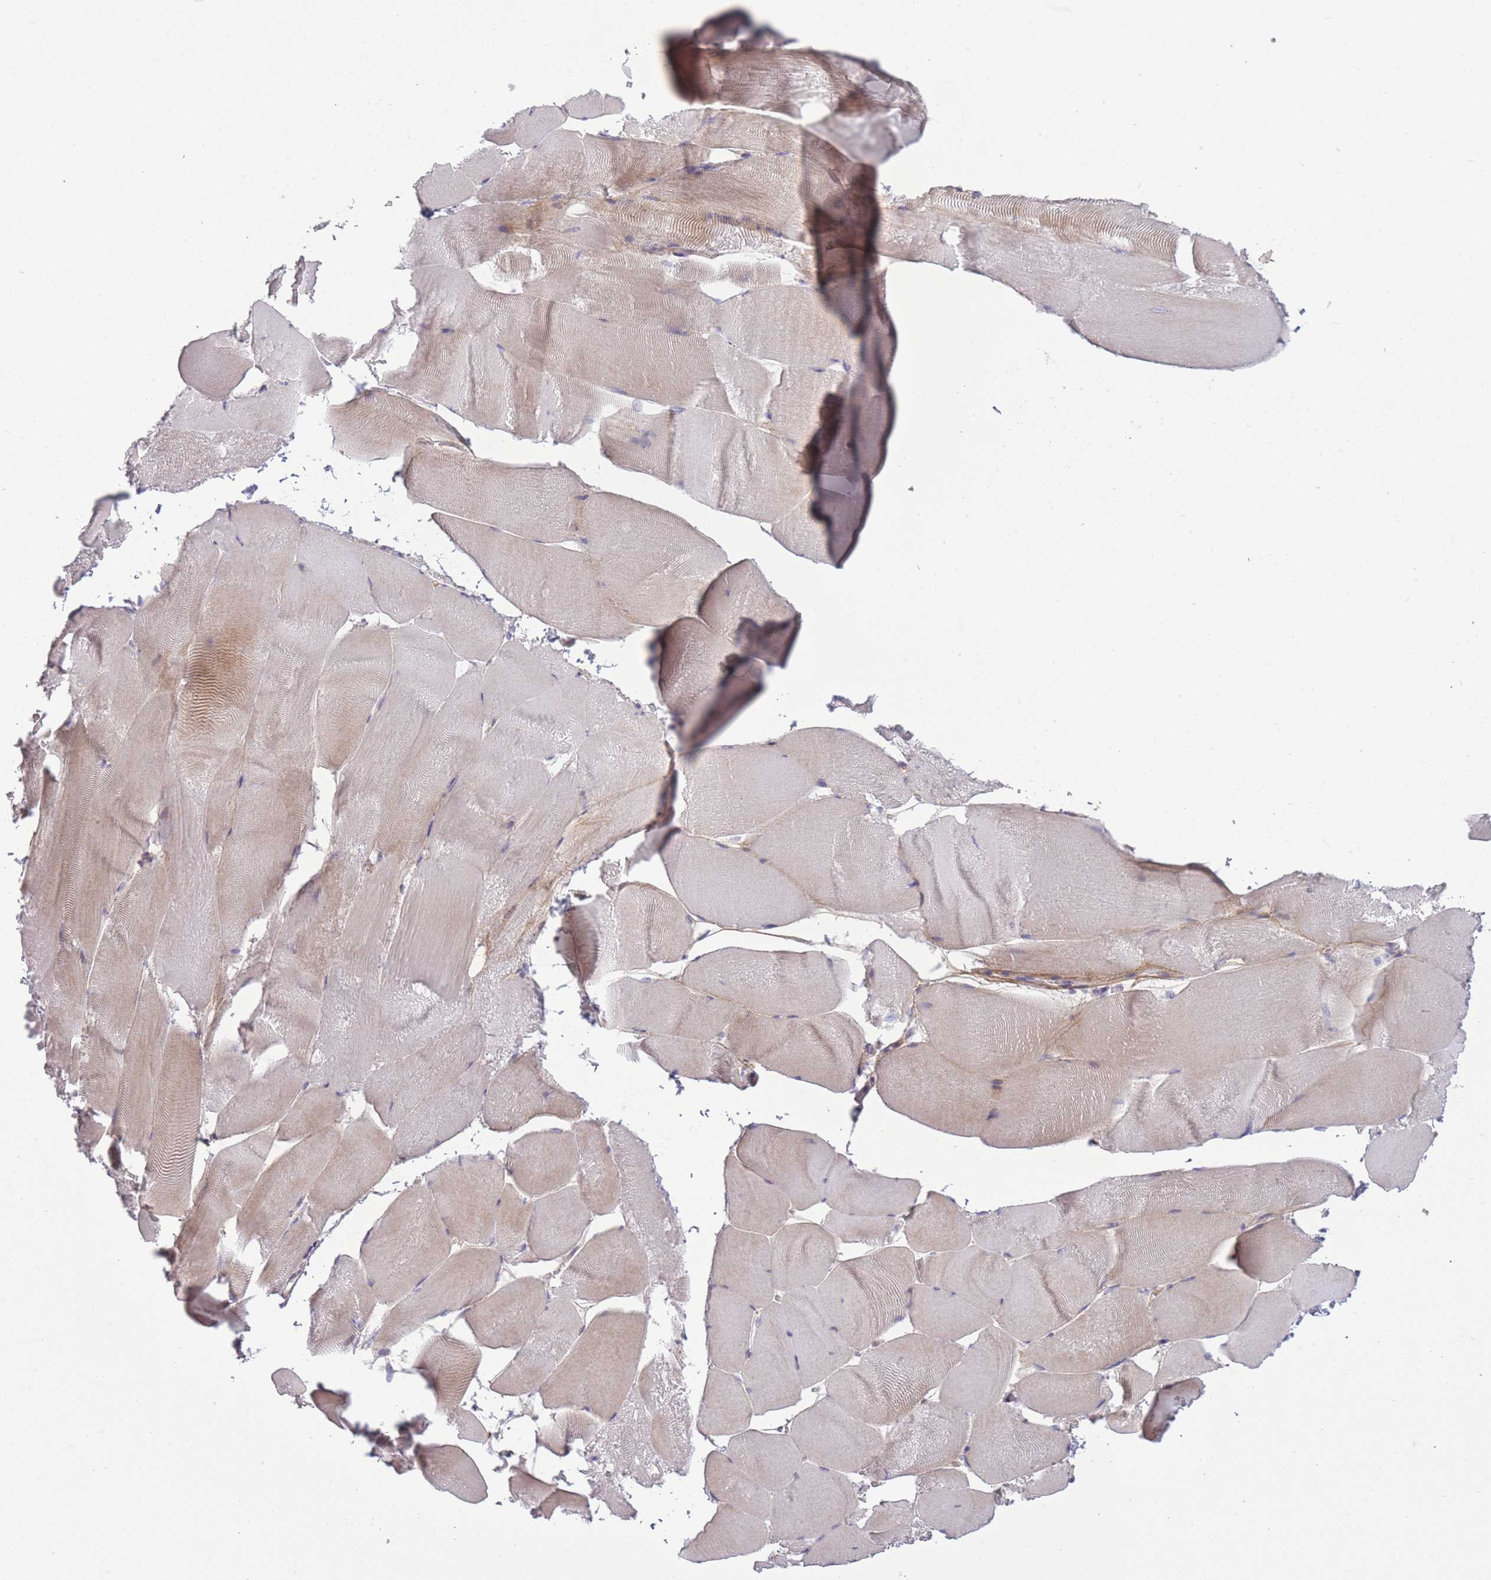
{"staining": {"intensity": "moderate", "quantity": "<25%", "location": "cytoplasmic/membranous"}, "tissue": "skeletal muscle", "cell_type": "Myocytes", "image_type": "normal", "snomed": [{"axis": "morphology", "description": "Normal tissue, NOS"}, {"axis": "topography", "description": "Skeletal muscle"}], "caption": "Immunohistochemistry (DAB) staining of normal human skeletal muscle shows moderate cytoplasmic/membranous protein positivity in about <25% of myocytes.", "gene": "ZBTB24", "patient": {"sex": "female", "age": 64}}